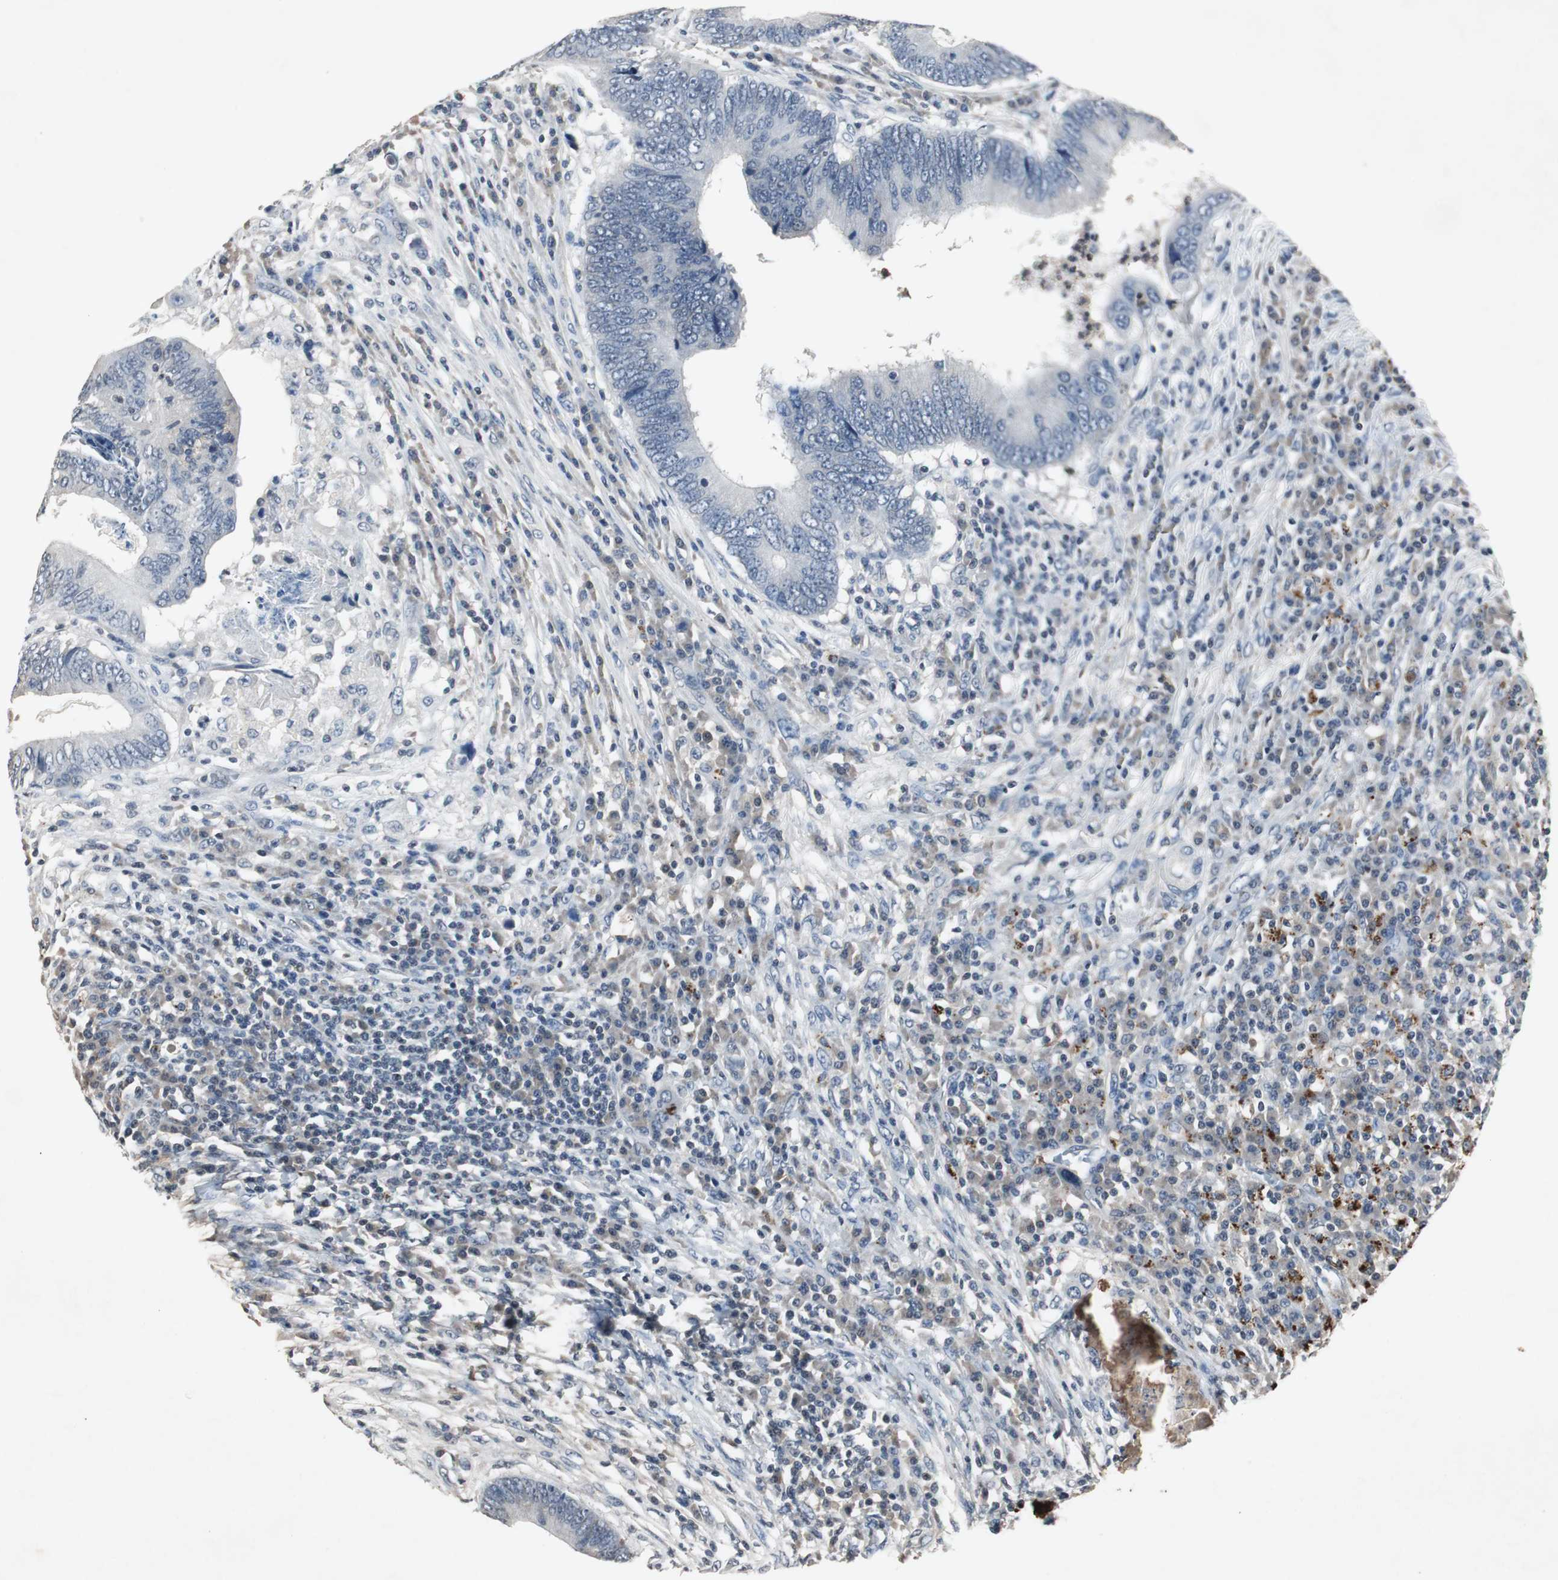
{"staining": {"intensity": "negative", "quantity": "none", "location": "none"}, "tissue": "colorectal cancer", "cell_type": "Tumor cells", "image_type": "cancer", "snomed": [{"axis": "morphology", "description": "Adenocarcinoma, NOS"}, {"axis": "topography", "description": "Colon"}], "caption": "Tumor cells show no significant protein positivity in adenocarcinoma (colorectal).", "gene": "ADNP2", "patient": {"sex": "female", "age": 78}}